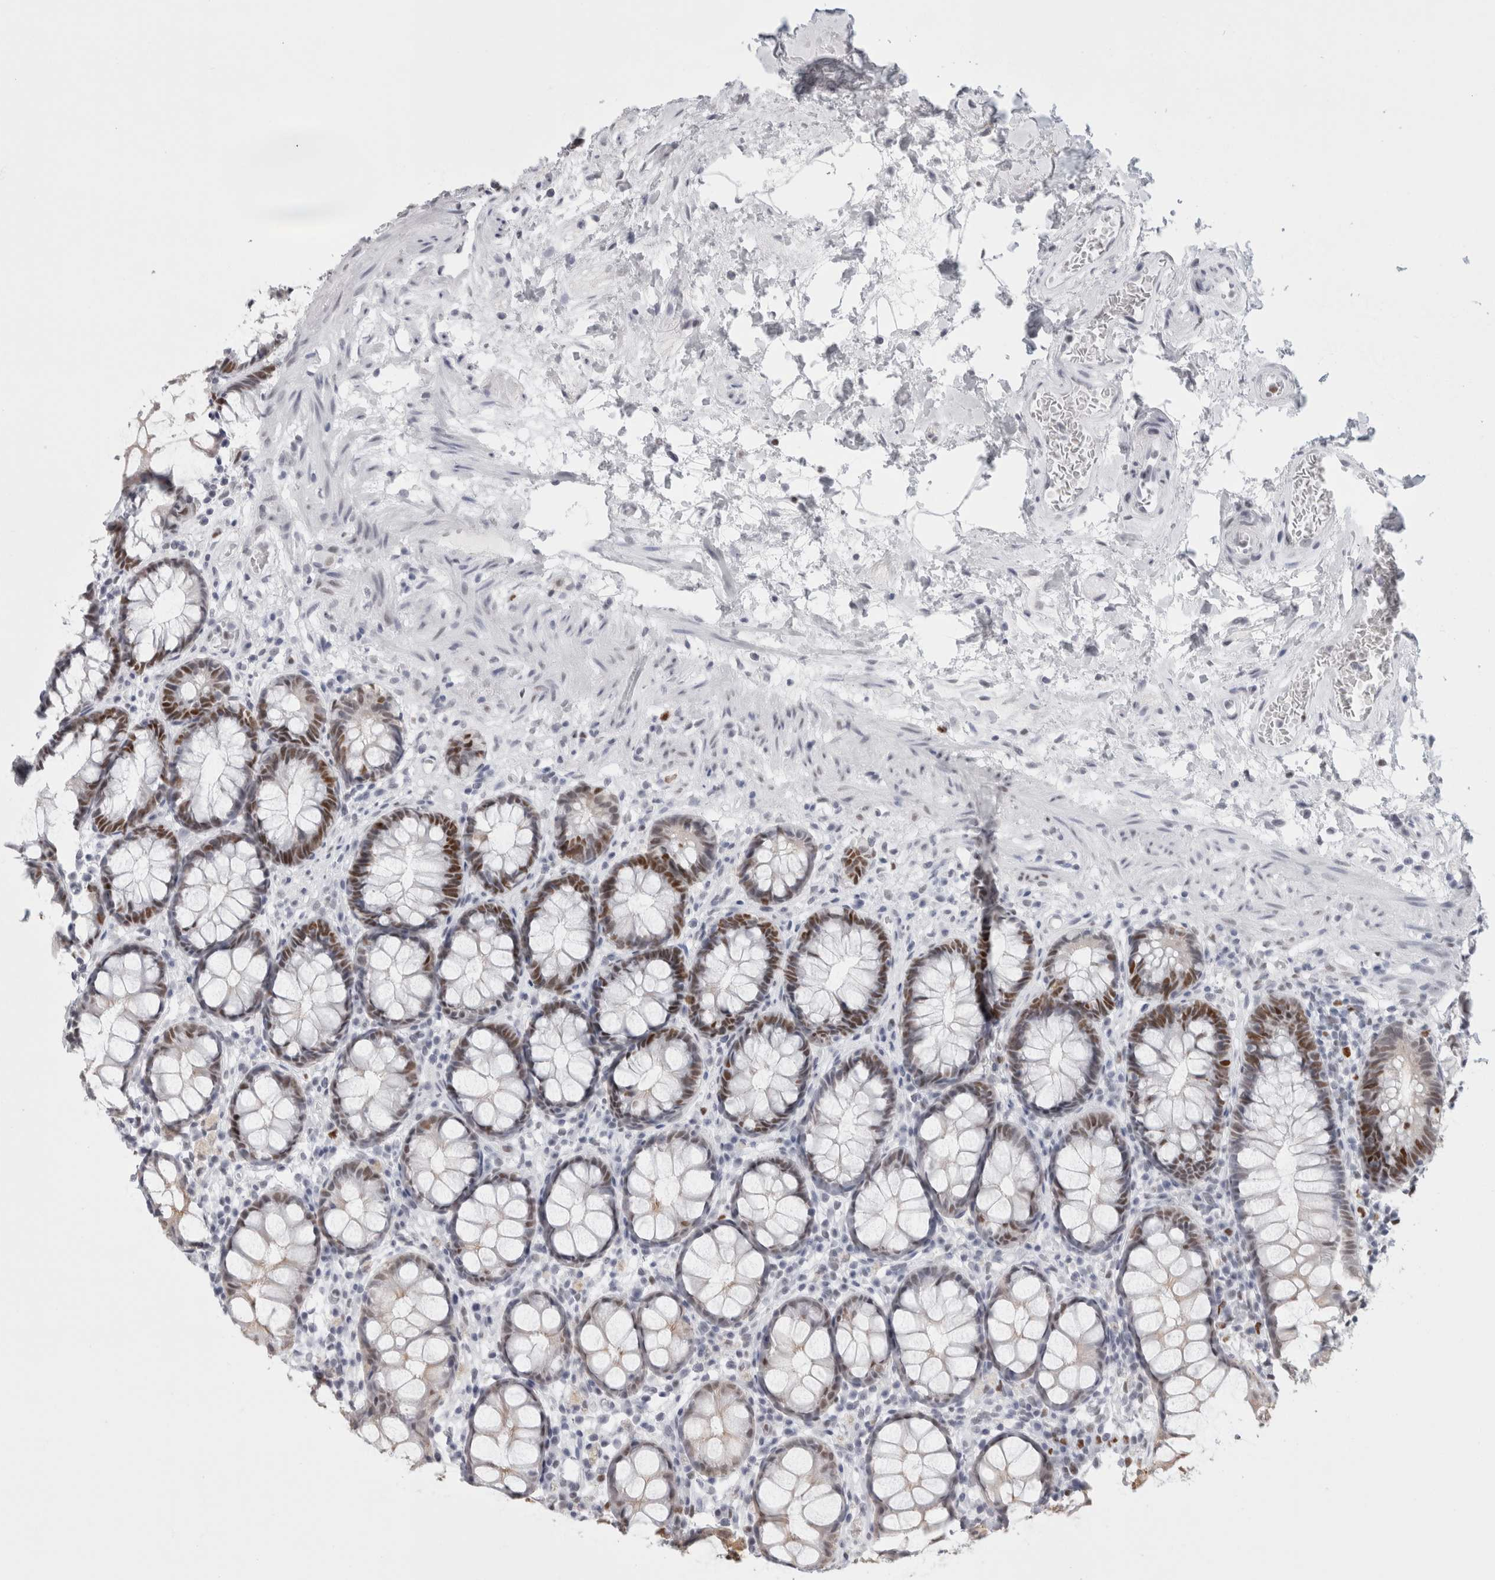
{"staining": {"intensity": "moderate", "quantity": "25%-75%", "location": "nuclear"}, "tissue": "rectum", "cell_type": "Glandular cells", "image_type": "normal", "snomed": [{"axis": "morphology", "description": "Normal tissue, NOS"}, {"axis": "topography", "description": "Rectum"}], "caption": "Immunohistochemical staining of unremarkable human rectum demonstrates moderate nuclear protein expression in about 25%-75% of glandular cells. Using DAB (3,3'-diaminobenzidine) (brown) and hematoxylin (blue) stains, captured at high magnification using brightfield microscopy.", "gene": "SMARCC1", "patient": {"sex": "male", "age": 64}}